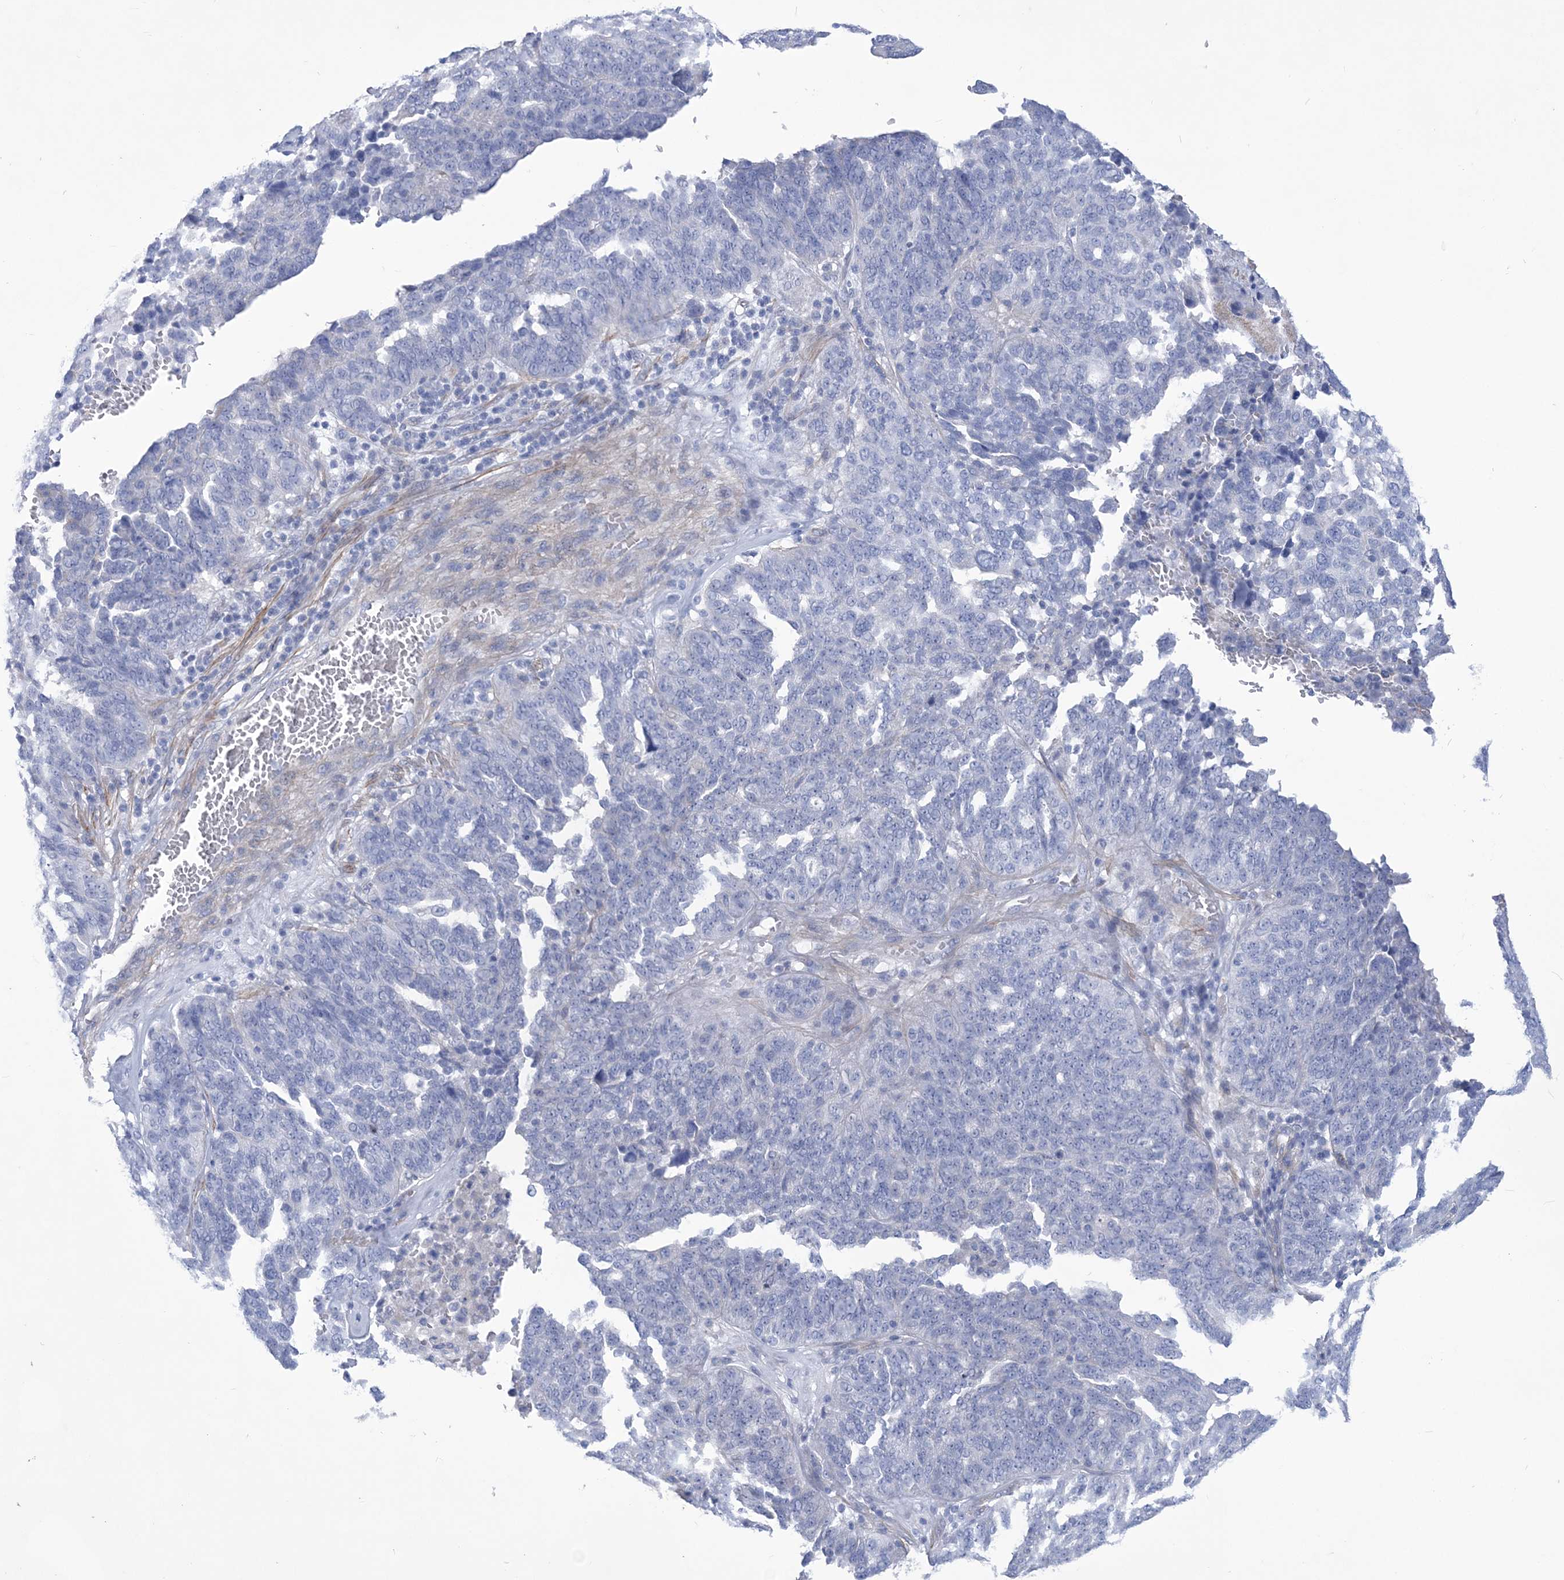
{"staining": {"intensity": "negative", "quantity": "none", "location": "none"}, "tissue": "ovarian cancer", "cell_type": "Tumor cells", "image_type": "cancer", "snomed": [{"axis": "morphology", "description": "Cystadenocarcinoma, serous, NOS"}, {"axis": "topography", "description": "Ovary"}], "caption": "A histopathology image of human ovarian cancer is negative for staining in tumor cells.", "gene": "WDR74", "patient": {"sex": "female", "age": 59}}